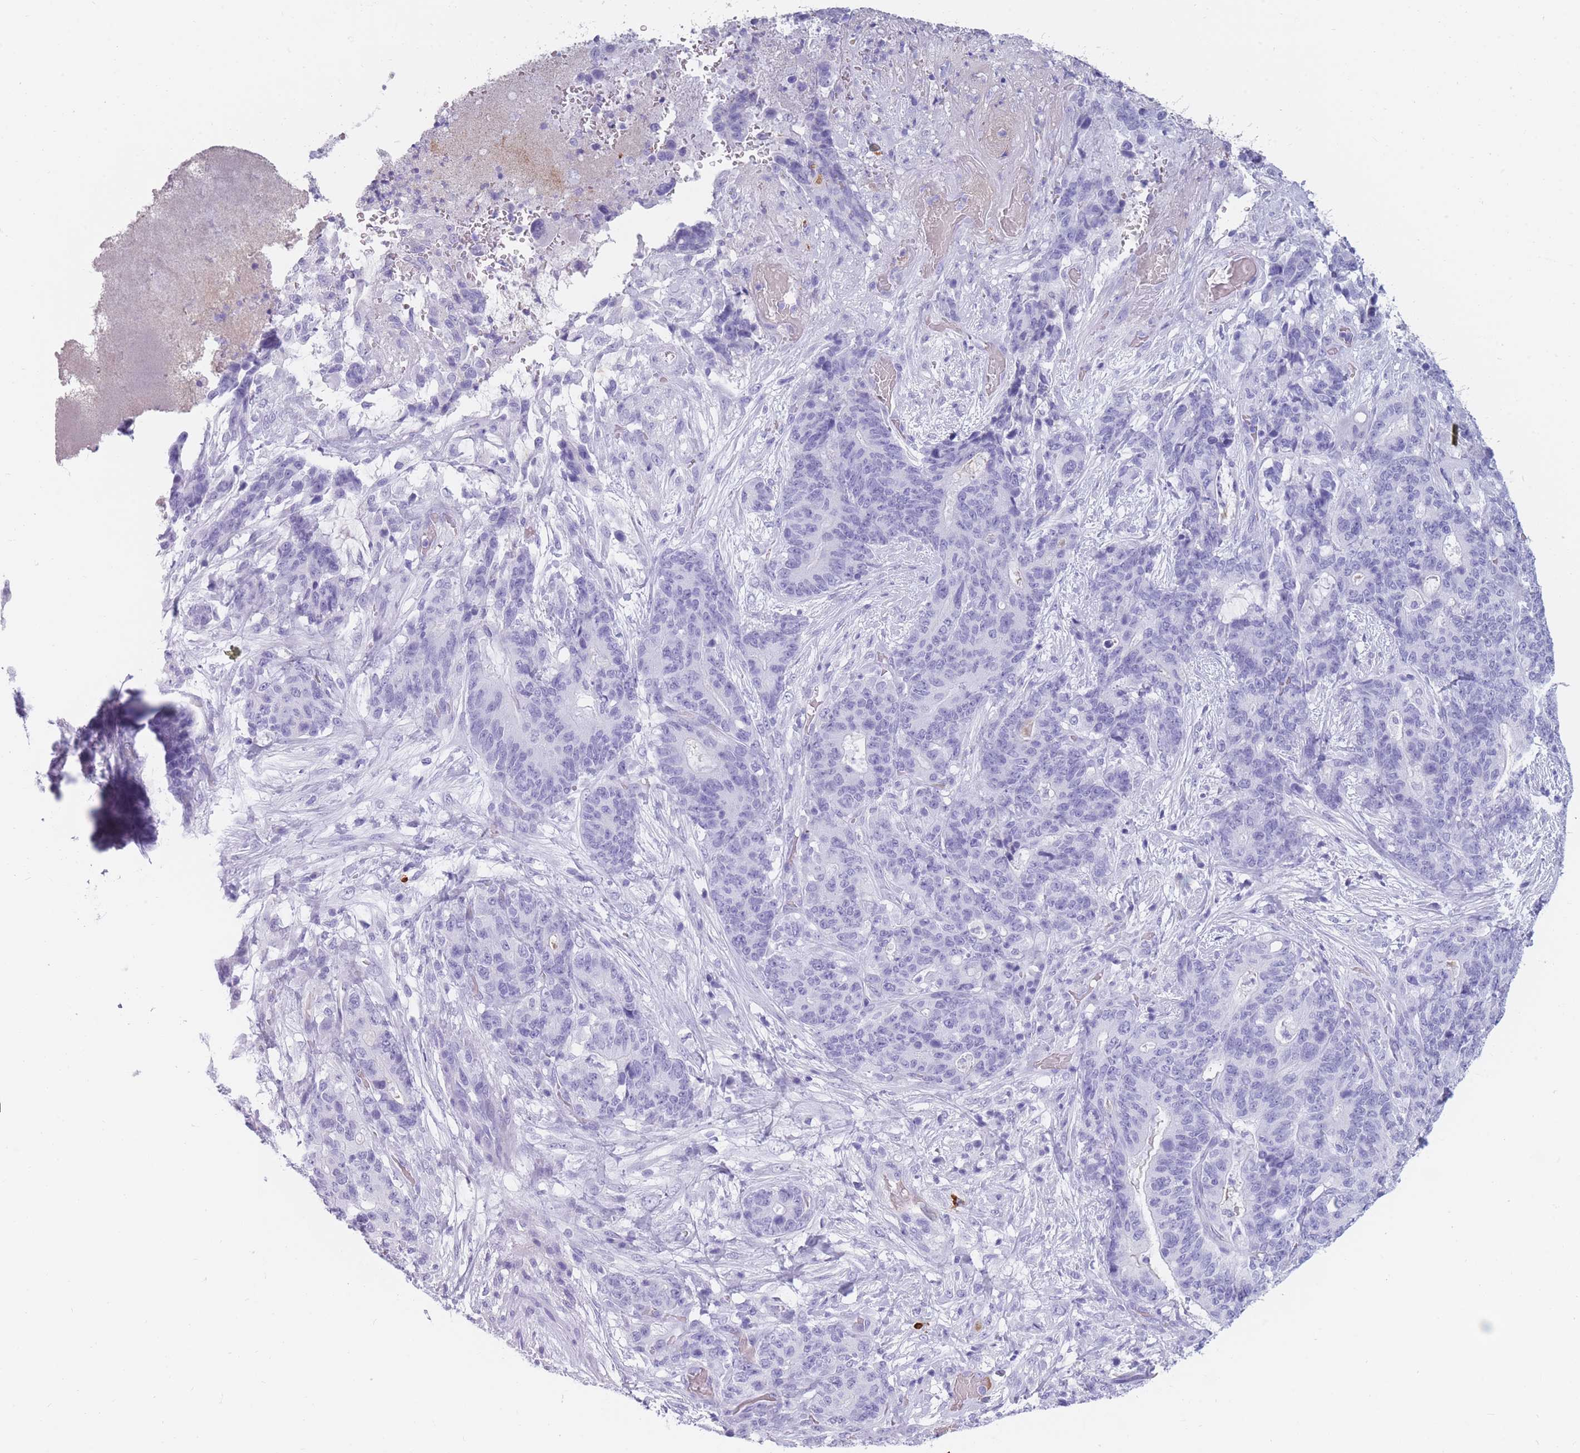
{"staining": {"intensity": "negative", "quantity": "none", "location": "none"}, "tissue": "stomach cancer", "cell_type": "Tumor cells", "image_type": "cancer", "snomed": [{"axis": "morphology", "description": "Normal tissue, NOS"}, {"axis": "morphology", "description": "Adenocarcinoma, NOS"}, {"axis": "topography", "description": "Stomach"}], "caption": "This is a micrograph of IHC staining of stomach cancer, which shows no expression in tumor cells.", "gene": "TNFSF11", "patient": {"sex": "female", "age": 64}}